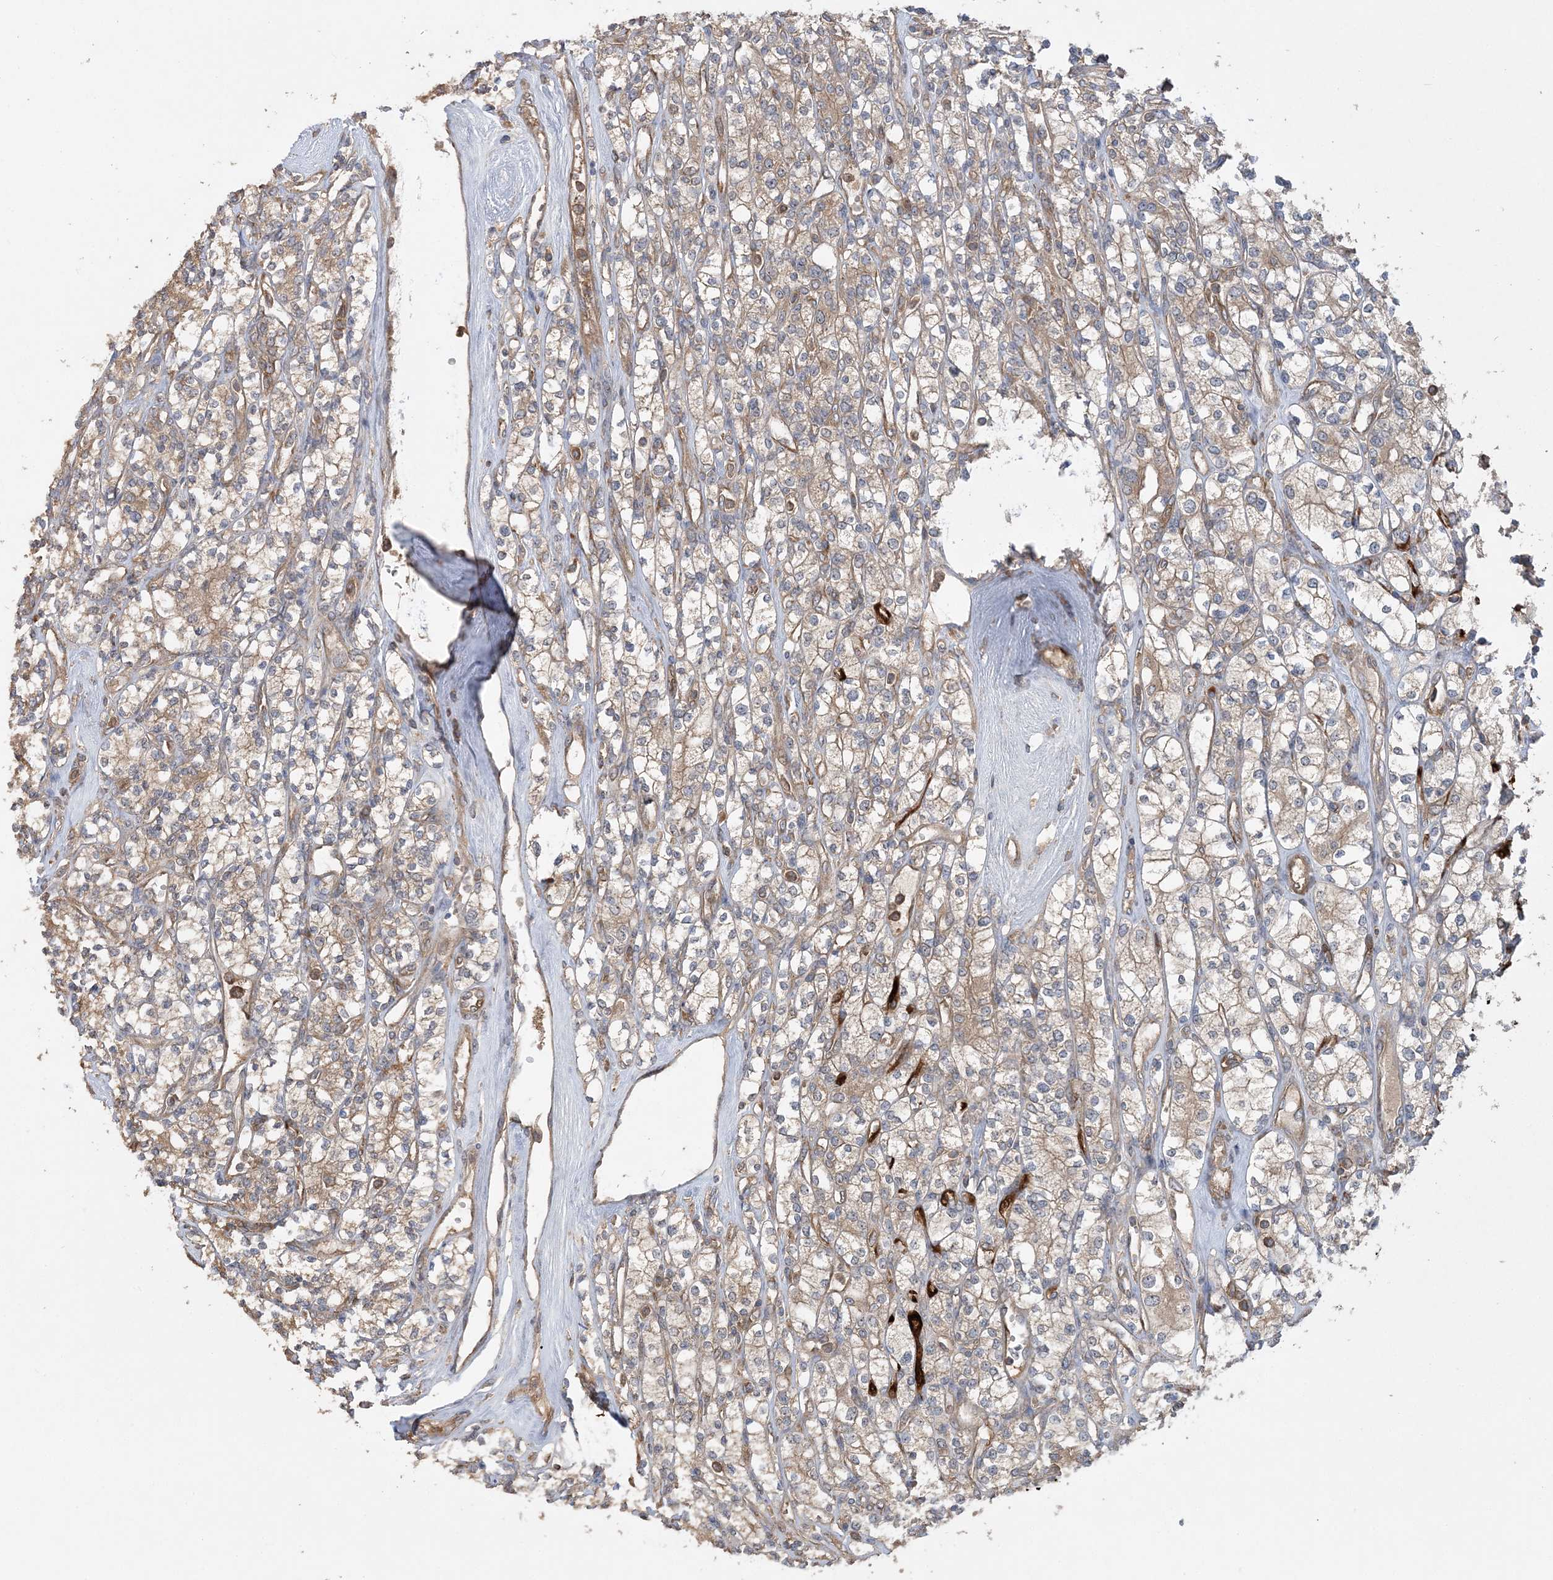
{"staining": {"intensity": "weak", "quantity": ">75%", "location": "cytoplasmic/membranous"}, "tissue": "renal cancer", "cell_type": "Tumor cells", "image_type": "cancer", "snomed": [{"axis": "morphology", "description": "Adenocarcinoma, NOS"}, {"axis": "topography", "description": "Kidney"}], "caption": "Brown immunohistochemical staining in human renal adenocarcinoma exhibits weak cytoplasmic/membranous positivity in approximately >75% of tumor cells.", "gene": "ACAP2", "patient": {"sex": "male", "age": 77}}